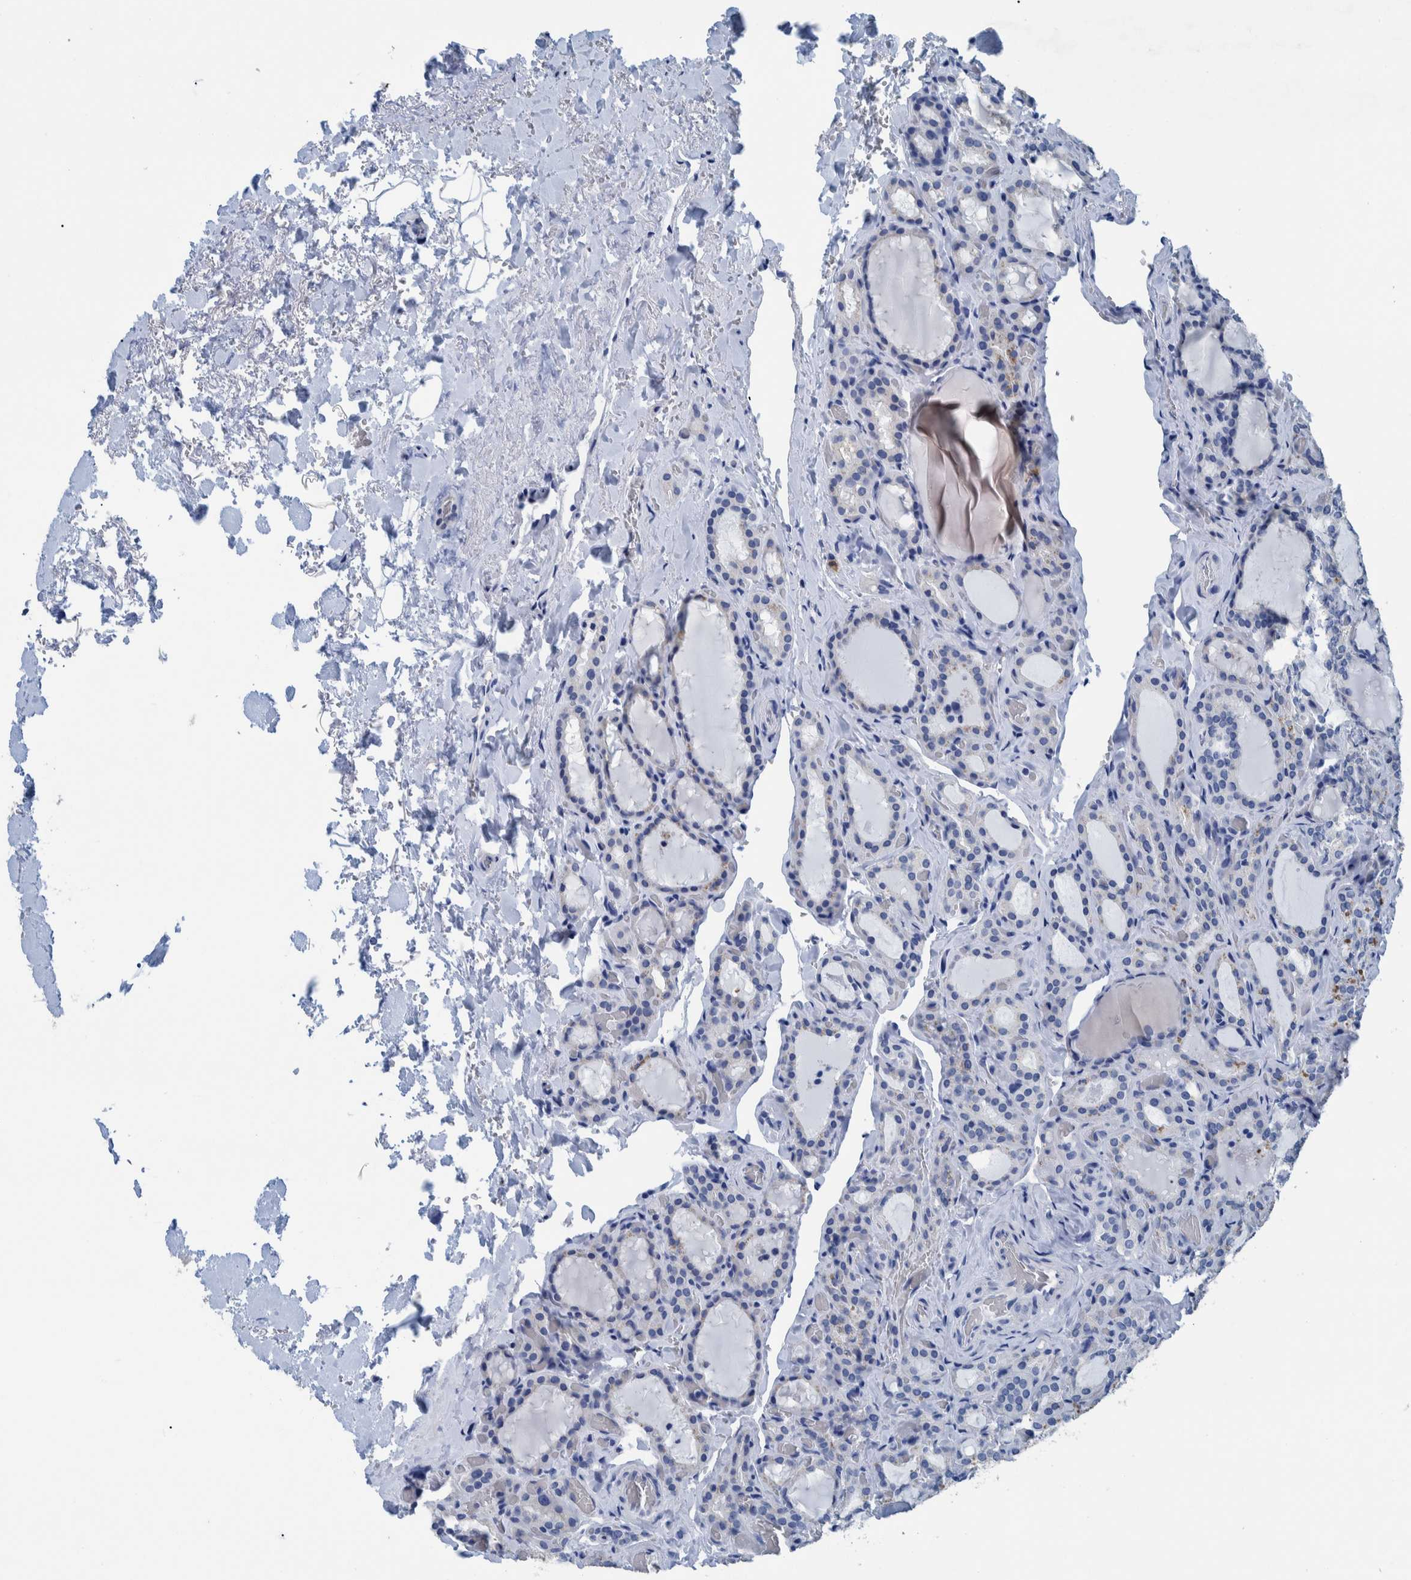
{"staining": {"intensity": "negative", "quantity": "none", "location": "none"}, "tissue": "parathyroid gland", "cell_type": "Glandular cells", "image_type": "normal", "snomed": [{"axis": "morphology", "description": "Normal tissue, NOS"}, {"axis": "morphology", "description": "Adenoma, NOS"}, {"axis": "topography", "description": "Parathyroid gland"}], "caption": "High power microscopy histopathology image of an IHC photomicrograph of benign parathyroid gland, revealing no significant staining in glandular cells.", "gene": "IDO1", "patient": {"sex": "female", "age": 58}}